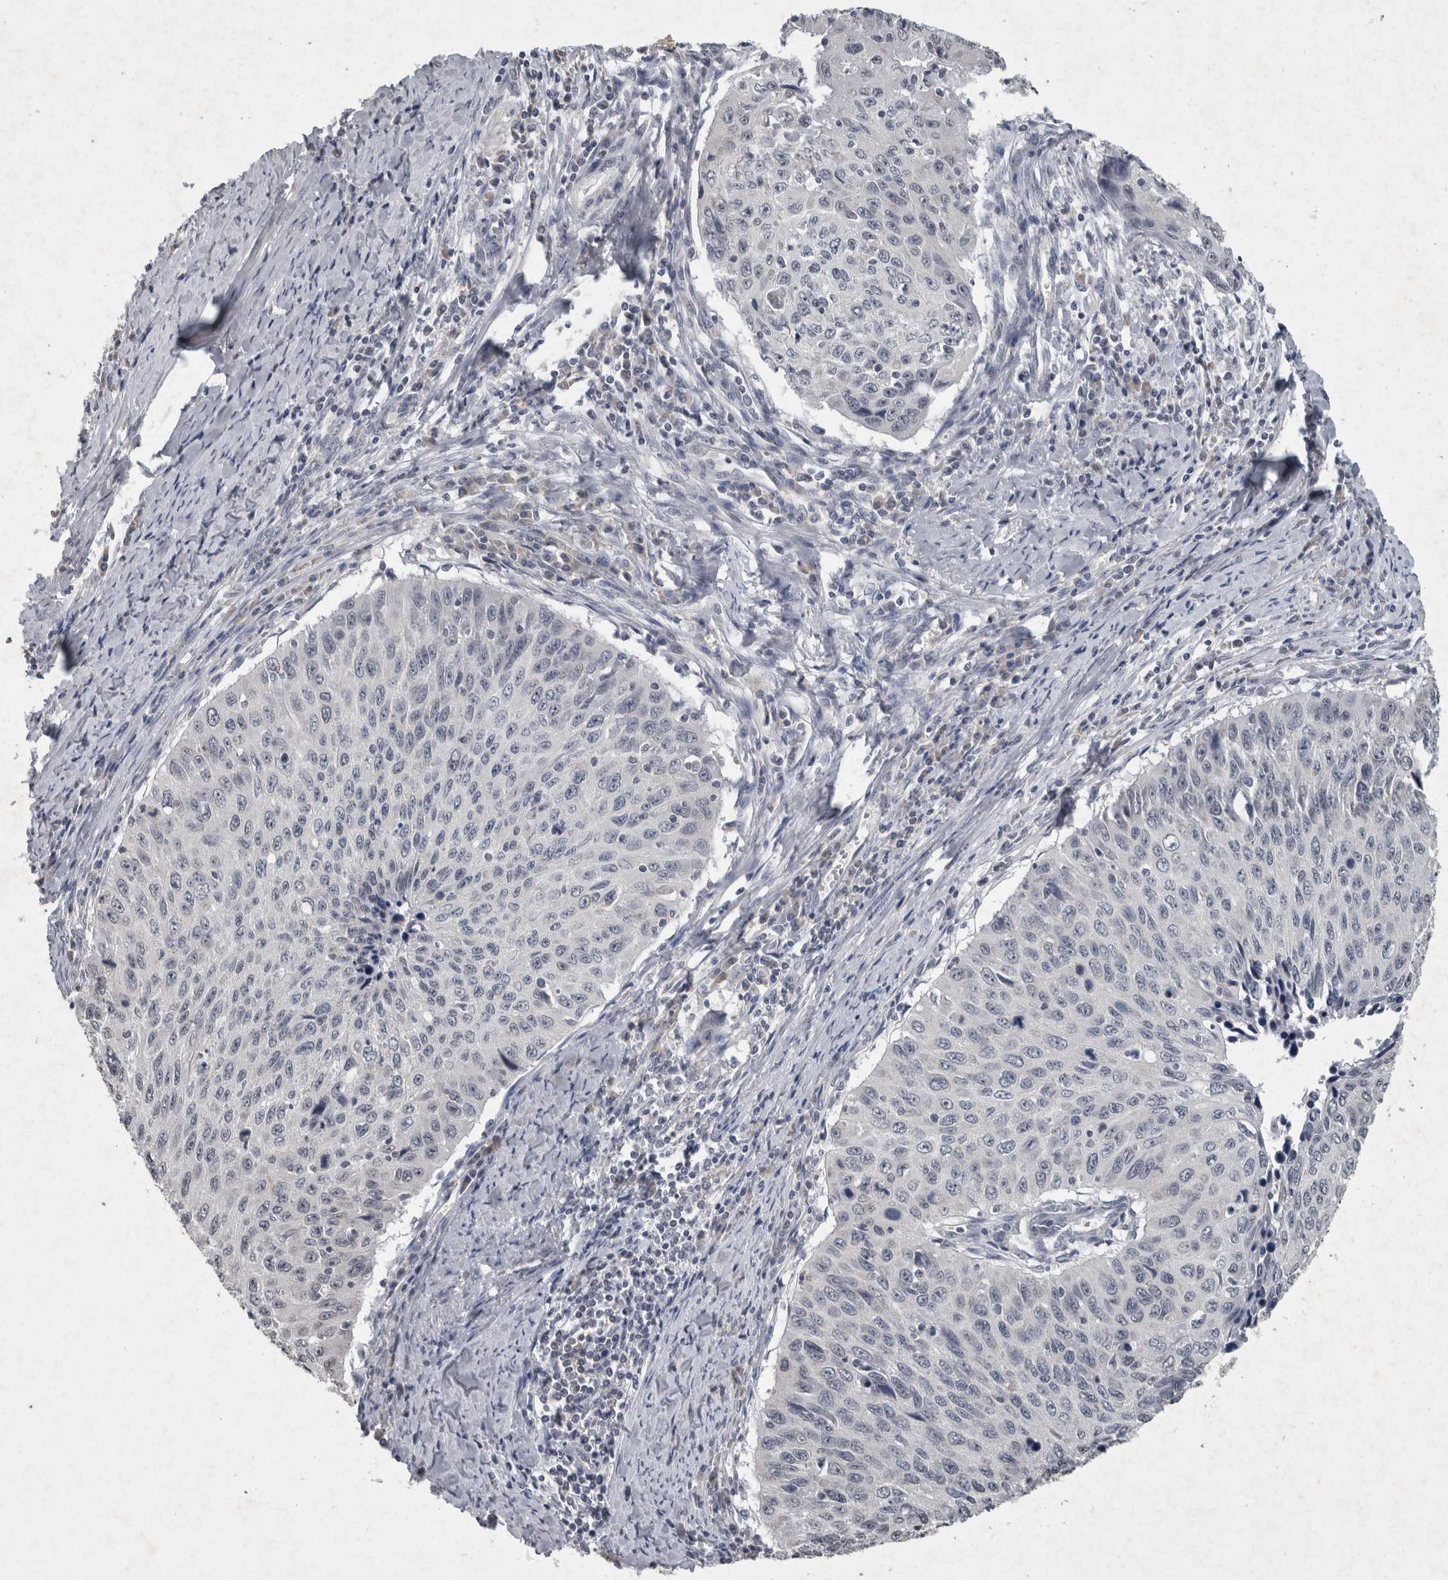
{"staining": {"intensity": "negative", "quantity": "none", "location": "none"}, "tissue": "cervical cancer", "cell_type": "Tumor cells", "image_type": "cancer", "snomed": [{"axis": "morphology", "description": "Squamous cell carcinoma, NOS"}, {"axis": "topography", "description": "Cervix"}], "caption": "Tumor cells show no significant positivity in squamous cell carcinoma (cervical). (Brightfield microscopy of DAB (3,3'-diaminobenzidine) immunohistochemistry (IHC) at high magnification).", "gene": "WNT7A", "patient": {"sex": "female", "age": 53}}